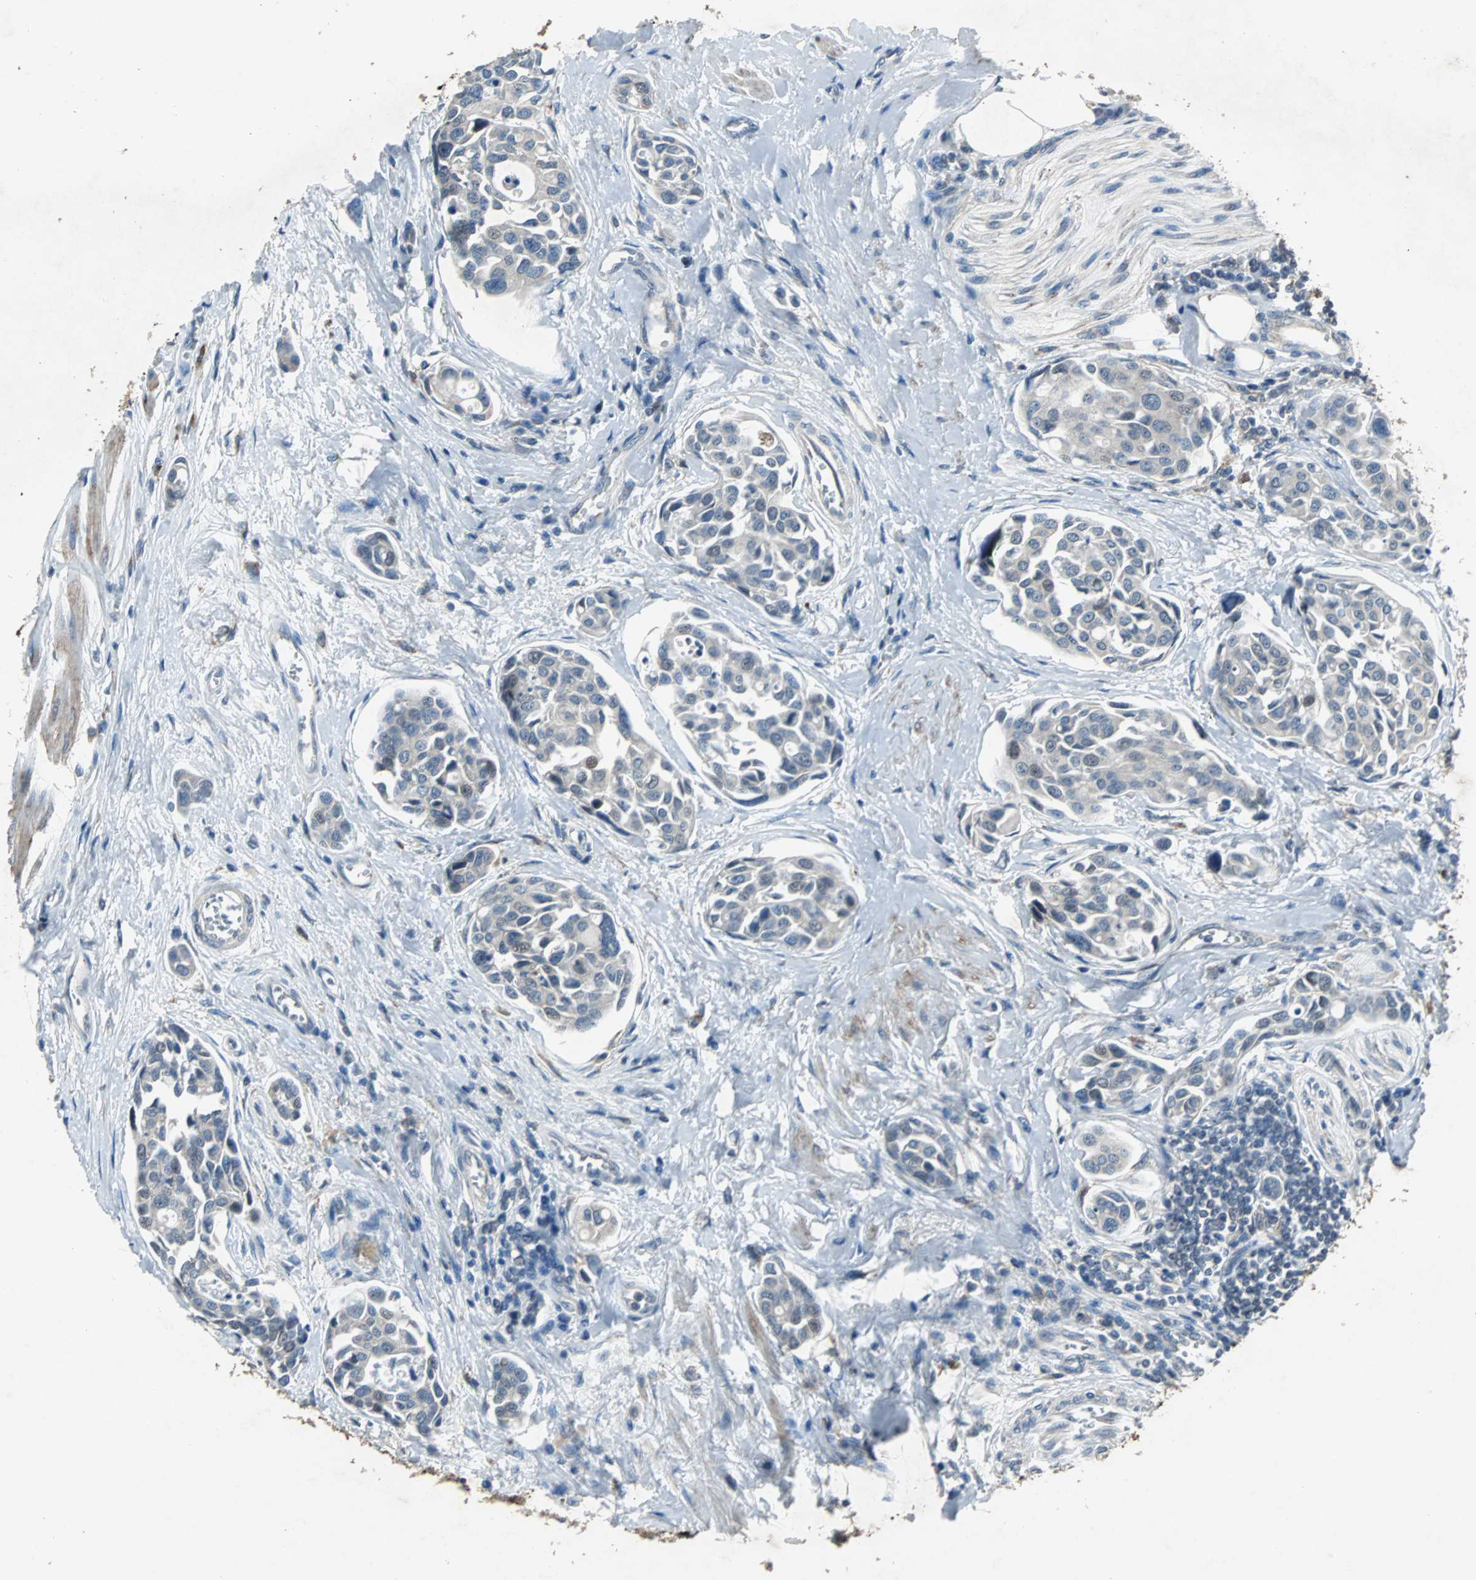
{"staining": {"intensity": "weak", "quantity": "<25%", "location": "cytoplasmic/membranous,nuclear"}, "tissue": "urothelial cancer", "cell_type": "Tumor cells", "image_type": "cancer", "snomed": [{"axis": "morphology", "description": "Urothelial carcinoma, High grade"}, {"axis": "topography", "description": "Urinary bladder"}], "caption": "Immunohistochemistry of human urothelial cancer shows no expression in tumor cells.", "gene": "SOS1", "patient": {"sex": "male", "age": 78}}